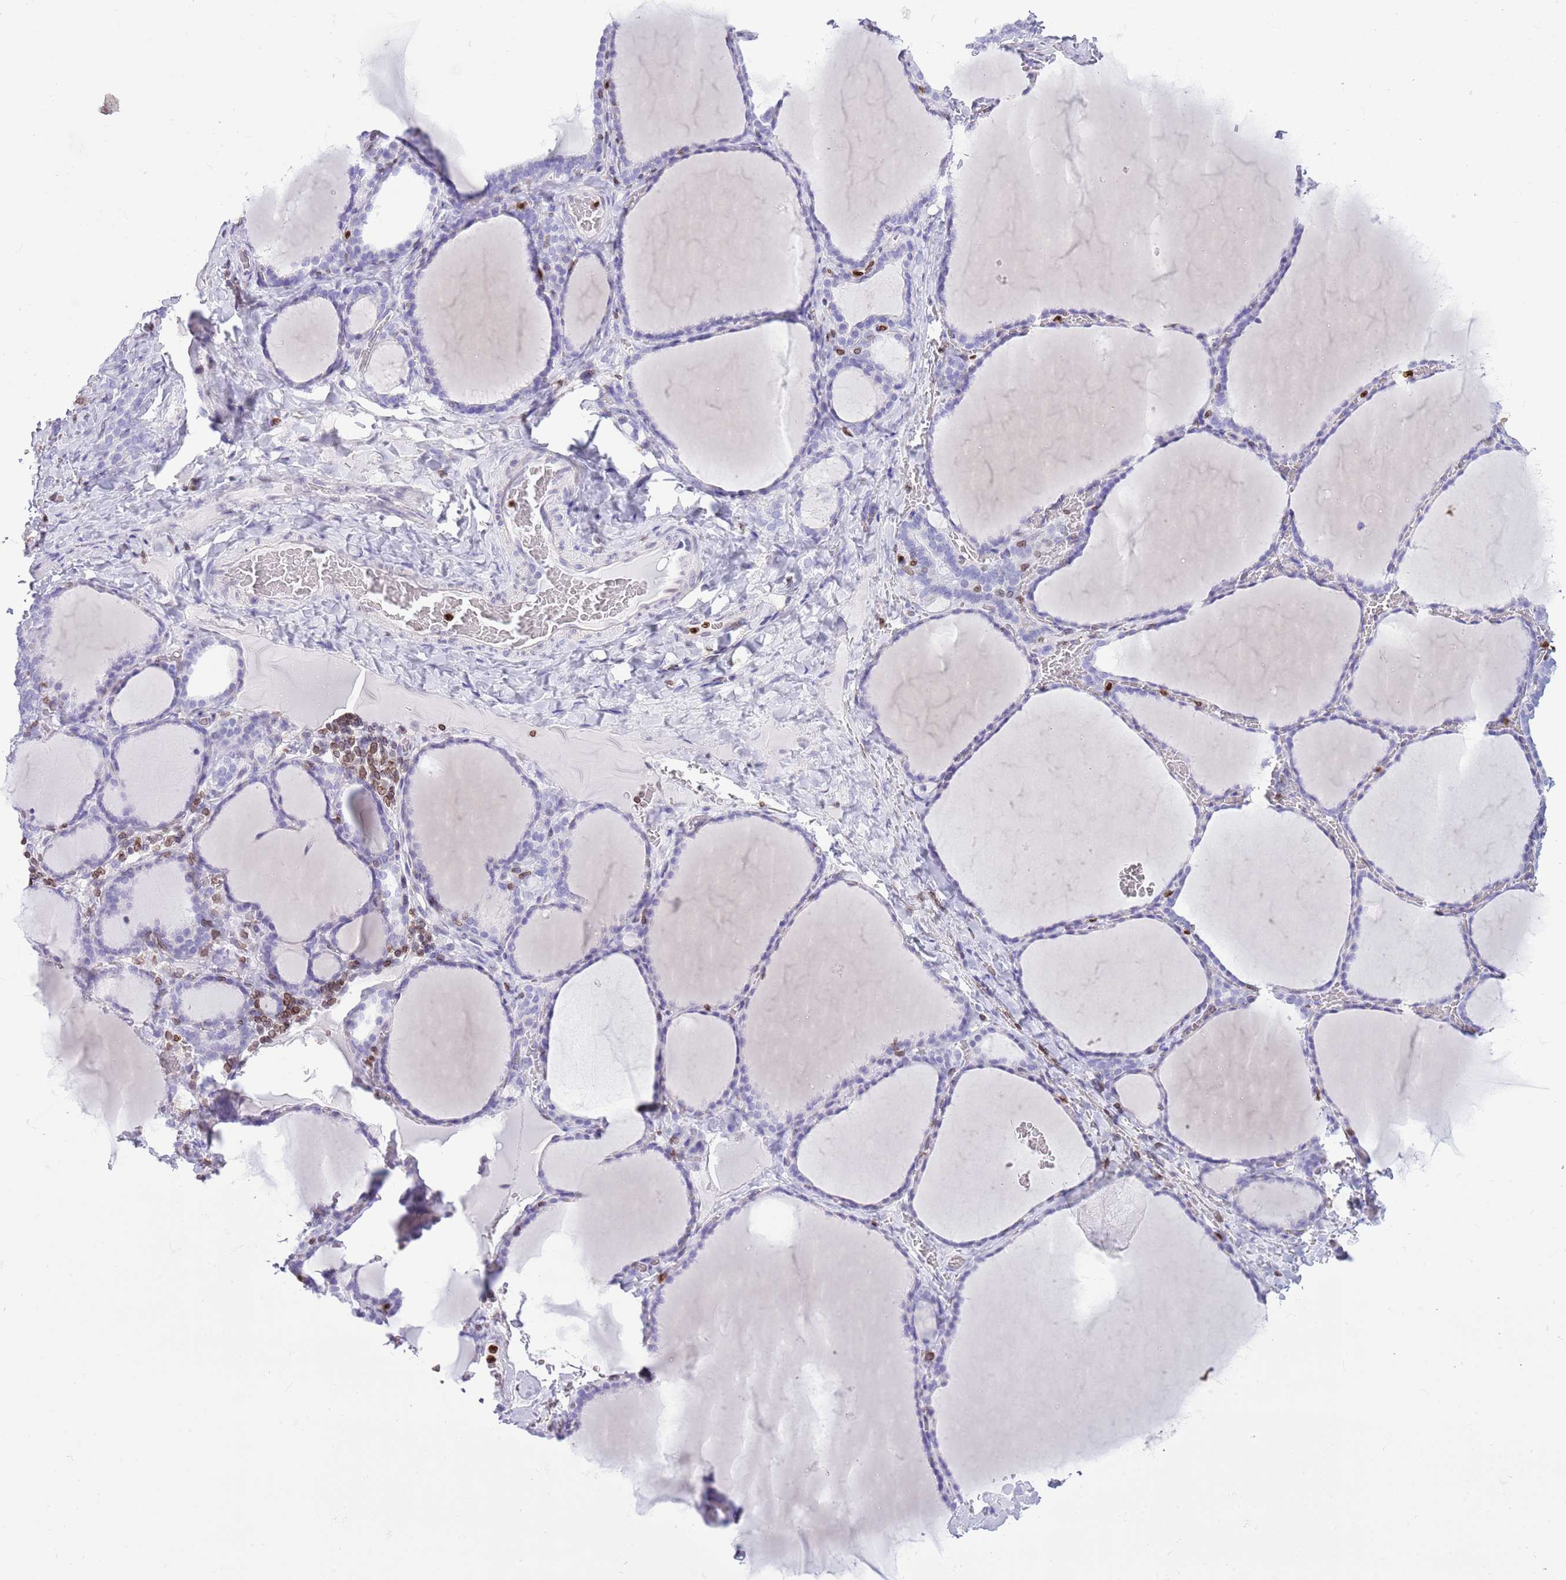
{"staining": {"intensity": "negative", "quantity": "none", "location": "none"}, "tissue": "thyroid gland", "cell_type": "Glandular cells", "image_type": "normal", "snomed": [{"axis": "morphology", "description": "Normal tissue, NOS"}, {"axis": "topography", "description": "Thyroid gland"}], "caption": "This histopathology image is of unremarkable thyroid gland stained with immunohistochemistry to label a protein in brown with the nuclei are counter-stained blue. There is no positivity in glandular cells. The staining was performed using DAB (3,3'-diaminobenzidine) to visualize the protein expression in brown, while the nuclei were stained in blue with hematoxylin (Magnification: 20x).", "gene": "LBR", "patient": {"sex": "female", "age": 39}}